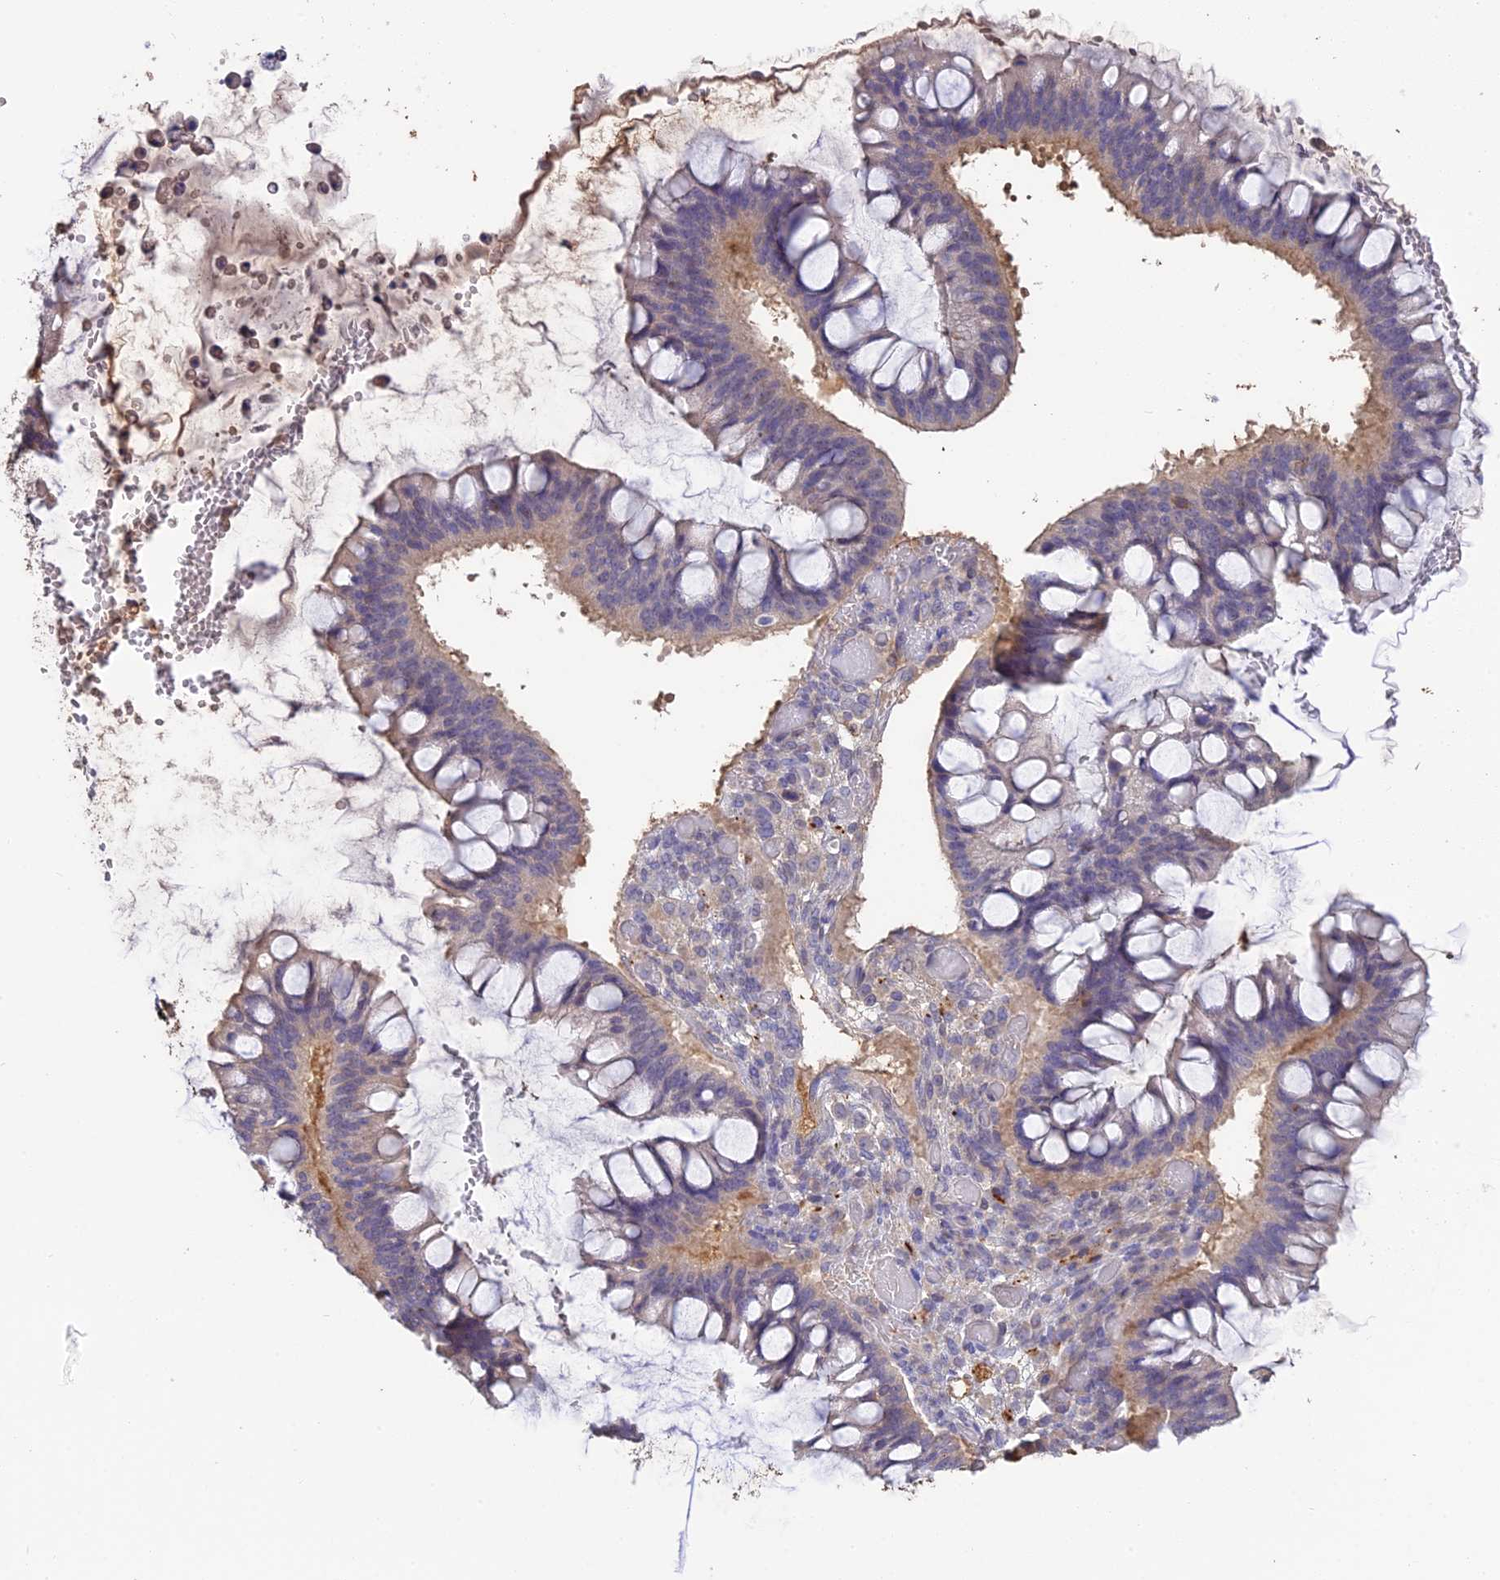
{"staining": {"intensity": "moderate", "quantity": "<25%", "location": "cytoplasmic/membranous"}, "tissue": "ovarian cancer", "cell_type": "Tumor cells", "image_type": "cancer", "snomed": [{"axis": "morphology", "description": "Cystadenocarcinoma, mucinous, NOS"}, {"axis": "topography", "description": "Ovary"}], "caption": "A micrograph of human ovarian cancer stained for a protein shows moderate cytoplasmic/membranous brown staining in tumor cells.", "gene": "PZP", "patient": {"sex": "female", "age": 73}}